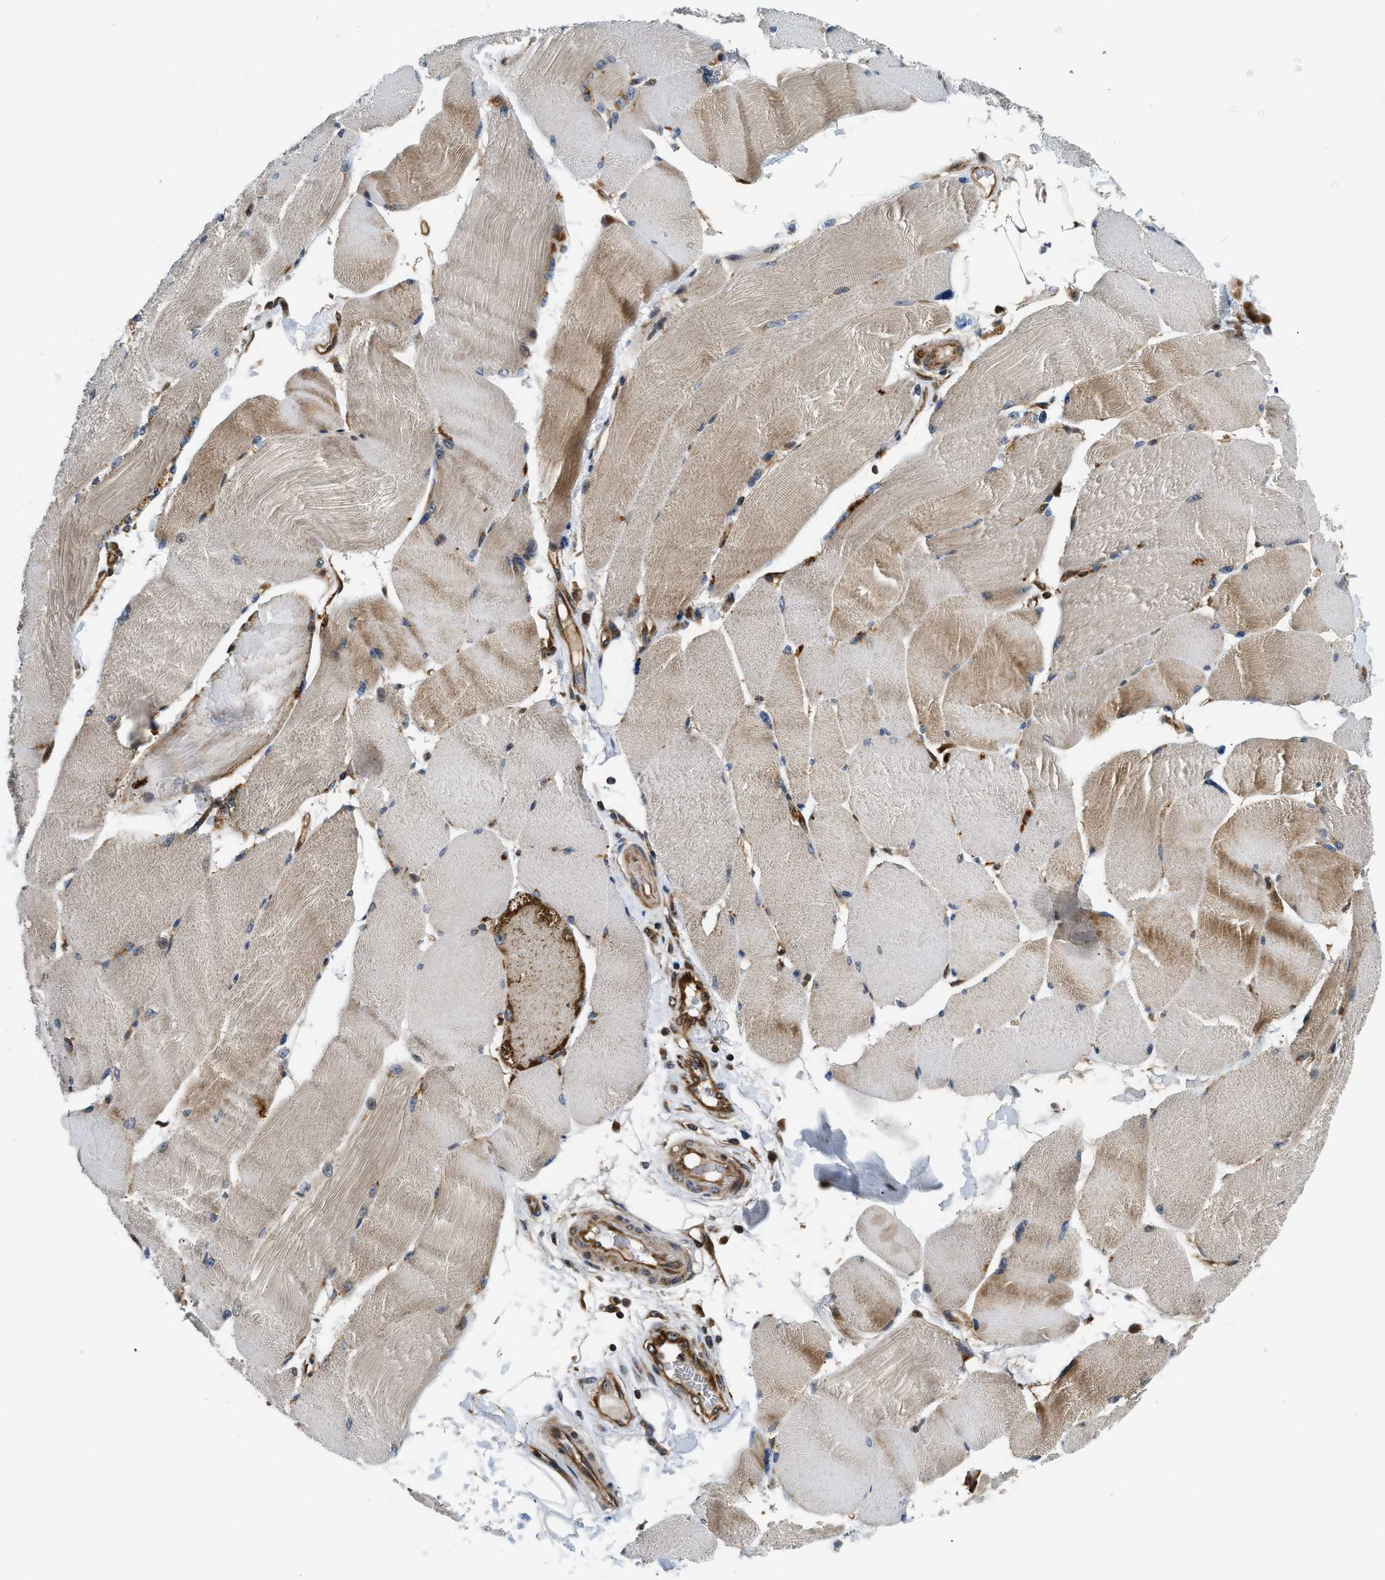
{"staining": {"intensity": "moderate", "quantity": "25%-75%", "location": "cytoplasmic/membranous"}, "tissue": "skeletal muscle", "cell_type": "Myocytes", "image_type": "normal", "snomed": [{"axis": "morphology", "description": "Normal tissue, NOS"}, {"axis": "topography", "description": "Skin"}, {"axis": "topography", "description": "Skeletal muscle"}], "caption": "Immunohistochemical staining of benign human skeletal muscle reveals moderate cytoplasmic/membranous protein staining in about 25%-75% of myocytes.", "gene": "PNPLA8", "patient": {"sex": "male", "age": 83}}